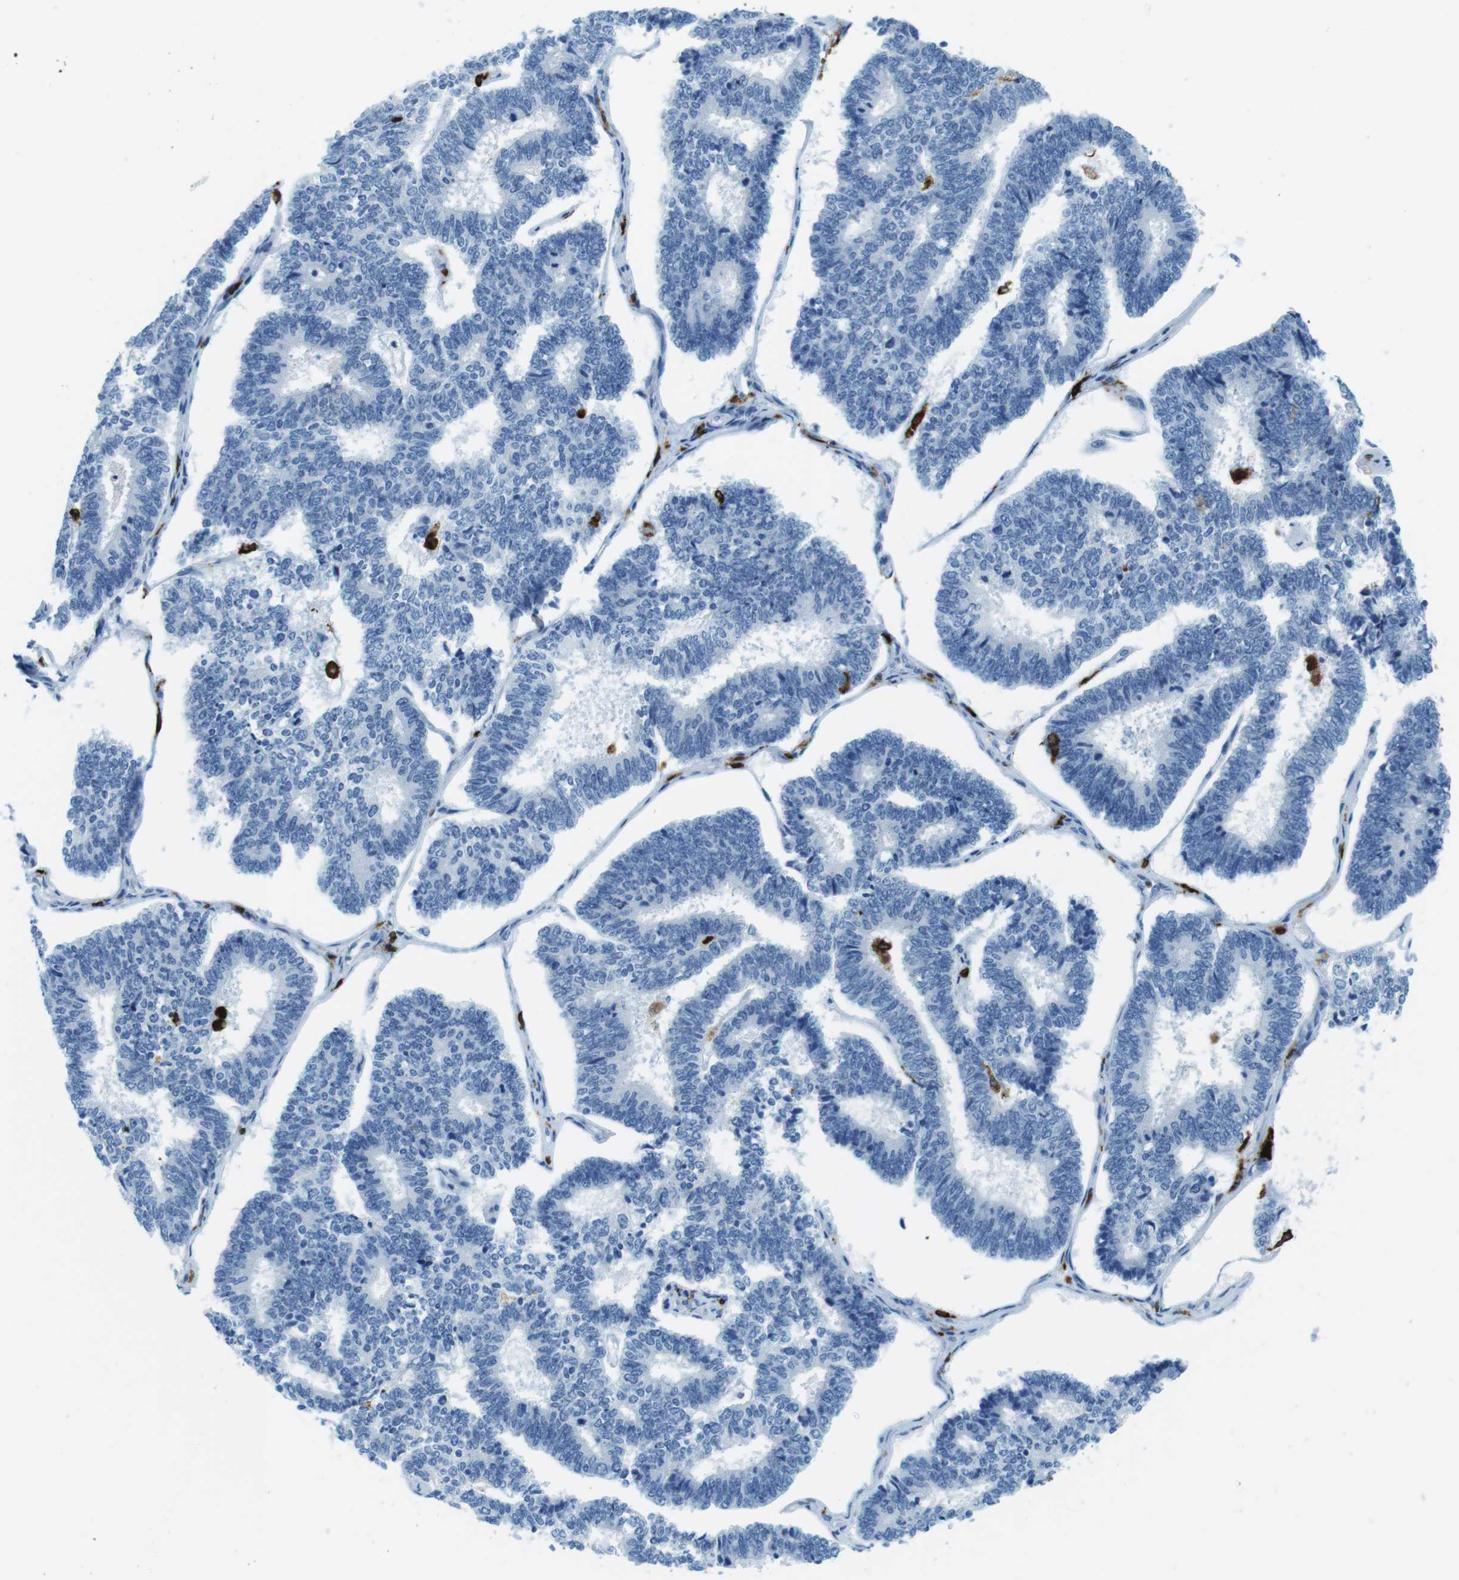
{"staining": {"intensity": "negative", "quantity": "none", "location": "none"}, "tissue": "endometrial cancer", "cell_type": "Tumor cells", "image_type": "cancer", "snomed": [{"axis": "morphology", "description": "Adenocarcinoma, NOS"}, {"axis": "topography", "description": "Endometrium"}], "caption": "Immunohistochemistry photomicrograph of neoplastic tissue: human adenocarcinoma (endometrial) stained with DAB (3,3'-diaminobenzidine) exhibits no significant protein expression in tumor cells.", "gene": "CIITA", "patient": {"sex": "female", "age": 70}}